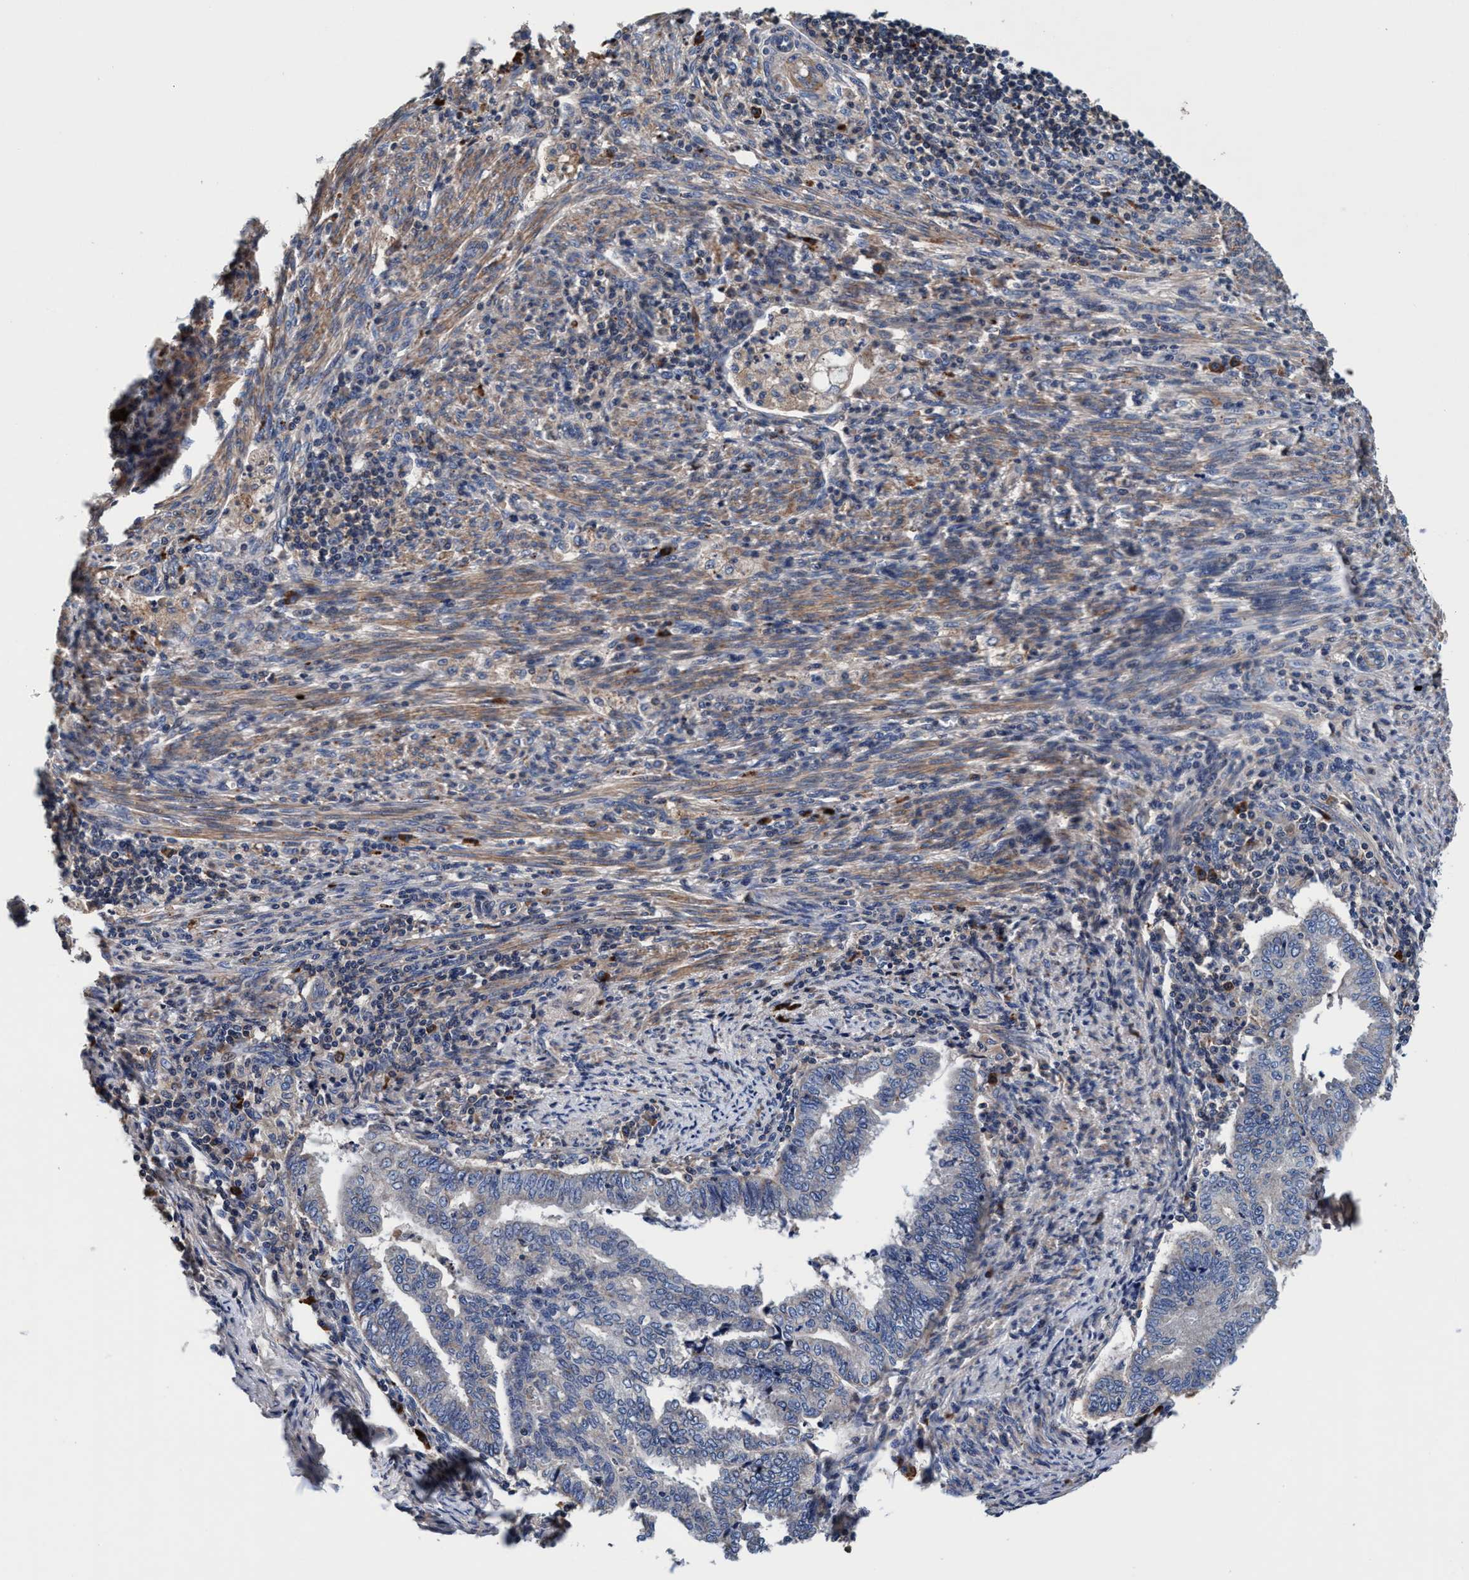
{"staining": {"intensity": "weak", "quantity": "25%-75%", "location": "cytoplasmic/membranous"}, "tissue": "endometrial cancer", "cell_type": "Tumor cells", "image_type": "cancer", "snomed": [{"axis": "morphology", "description": "Polyp, NOS"}, {"axis": "morphology", "description": "Adenocarcinoma, NOS"}, {"axis": "morphology", "description": "Adenoma, NOS"}, {"axis": "topography", "description": "Endometrium"}], "caption": "Polyp (endometrial) stained with a protein marker shows weak staining in tumor cells.", "gene": "RNF208", "patient": {"sex": "female", "age": 79}}